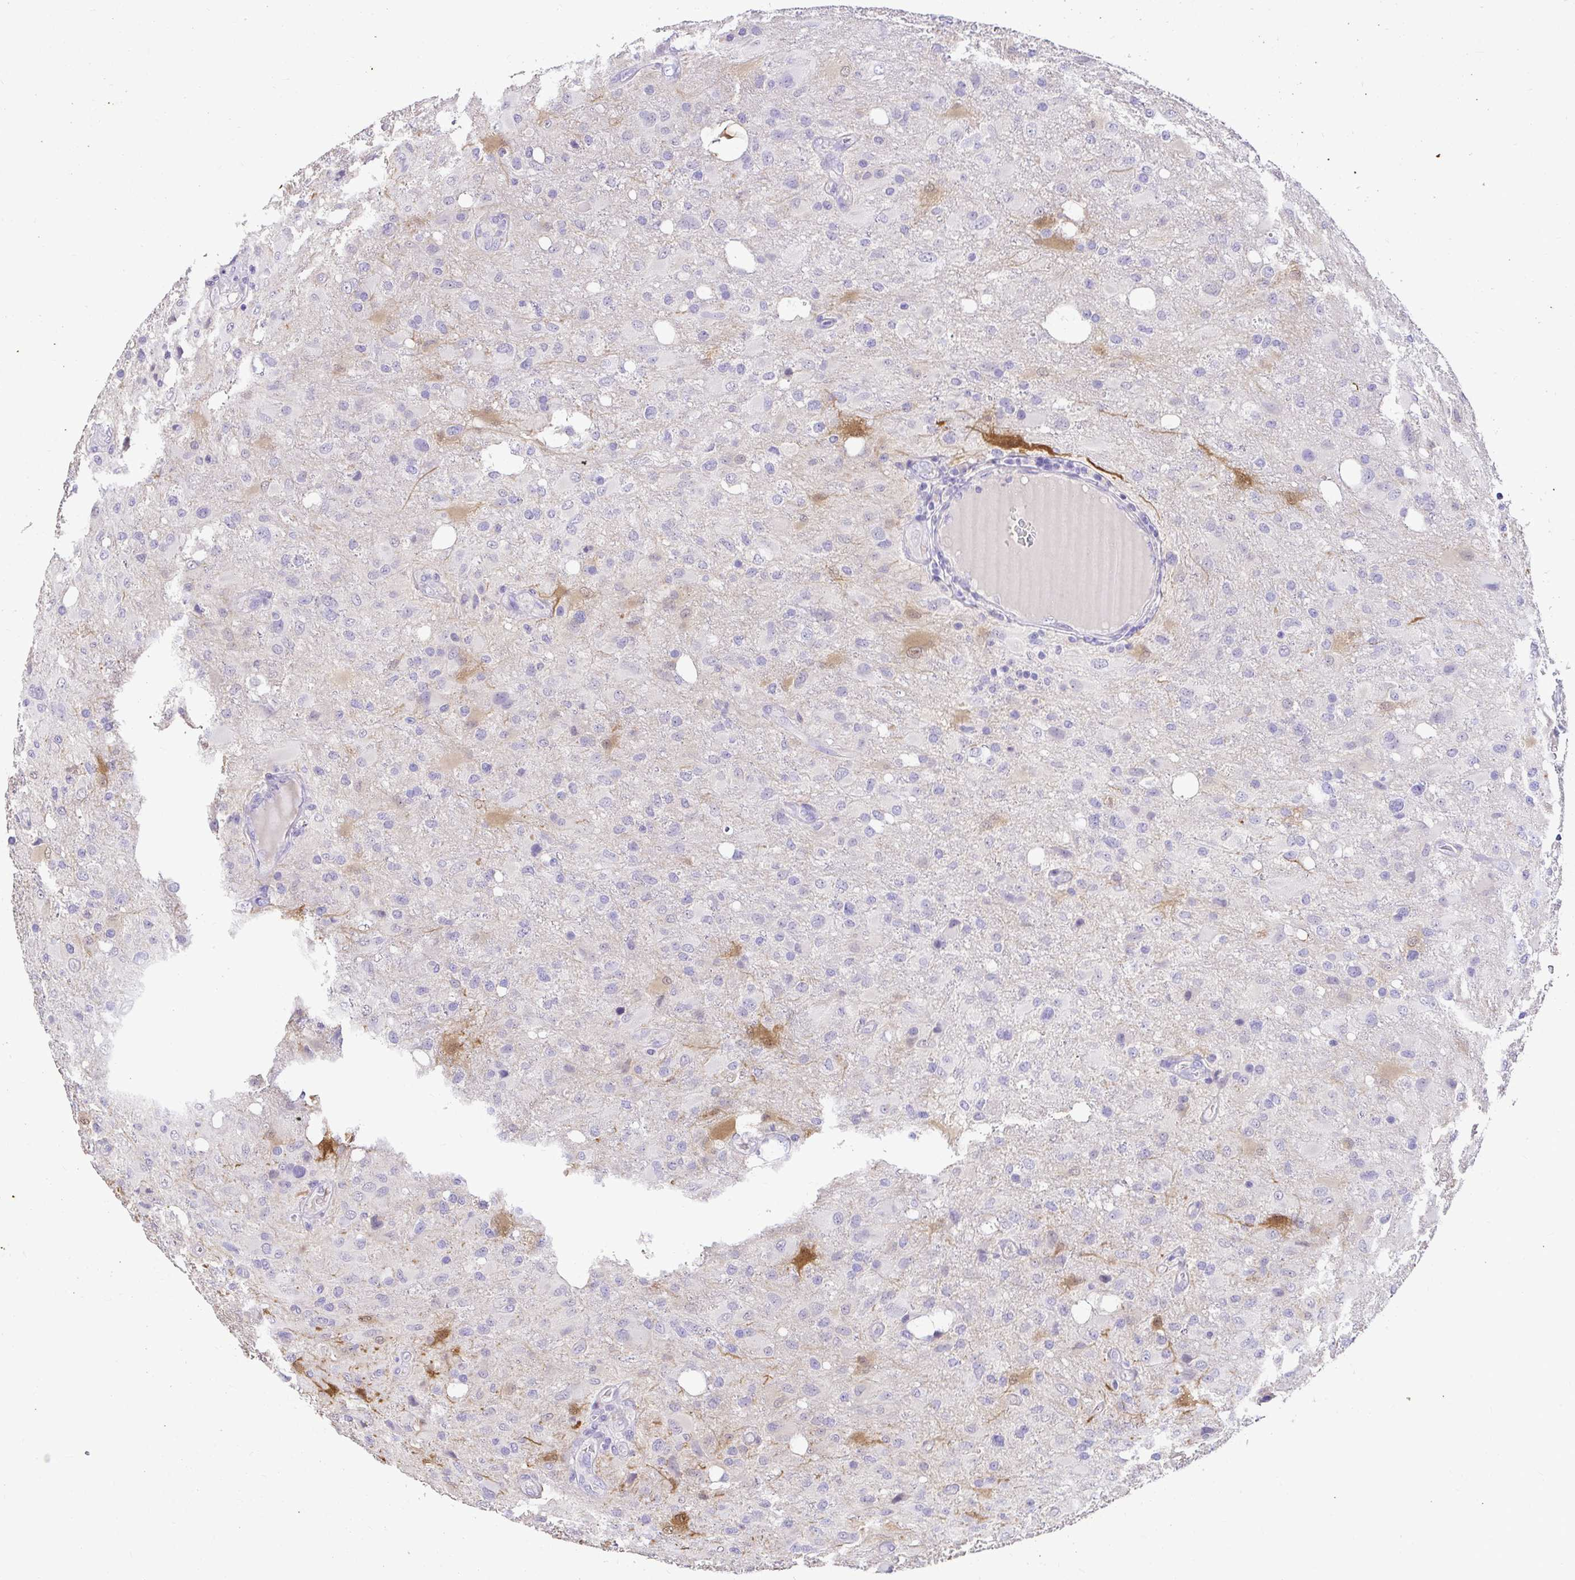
{"staining": {"intensity": "negative", "quantity": "none", "location": "none"}, "tissue": "glioma", "cell_type": "Tumor cells", "image_type": "cancer", "snomed": [{"axis": "morphology", "description": "Glioma, malignant, High grade"}, {"axis": "topography", "description": "Brain"}], "caption": "This is an immunohistochemistry histopathology image of malignant high-grade glioma. There is no positivity in tumor cells.", "gene": "CDO1", "patient": {"sex": "male", "age": 53}}